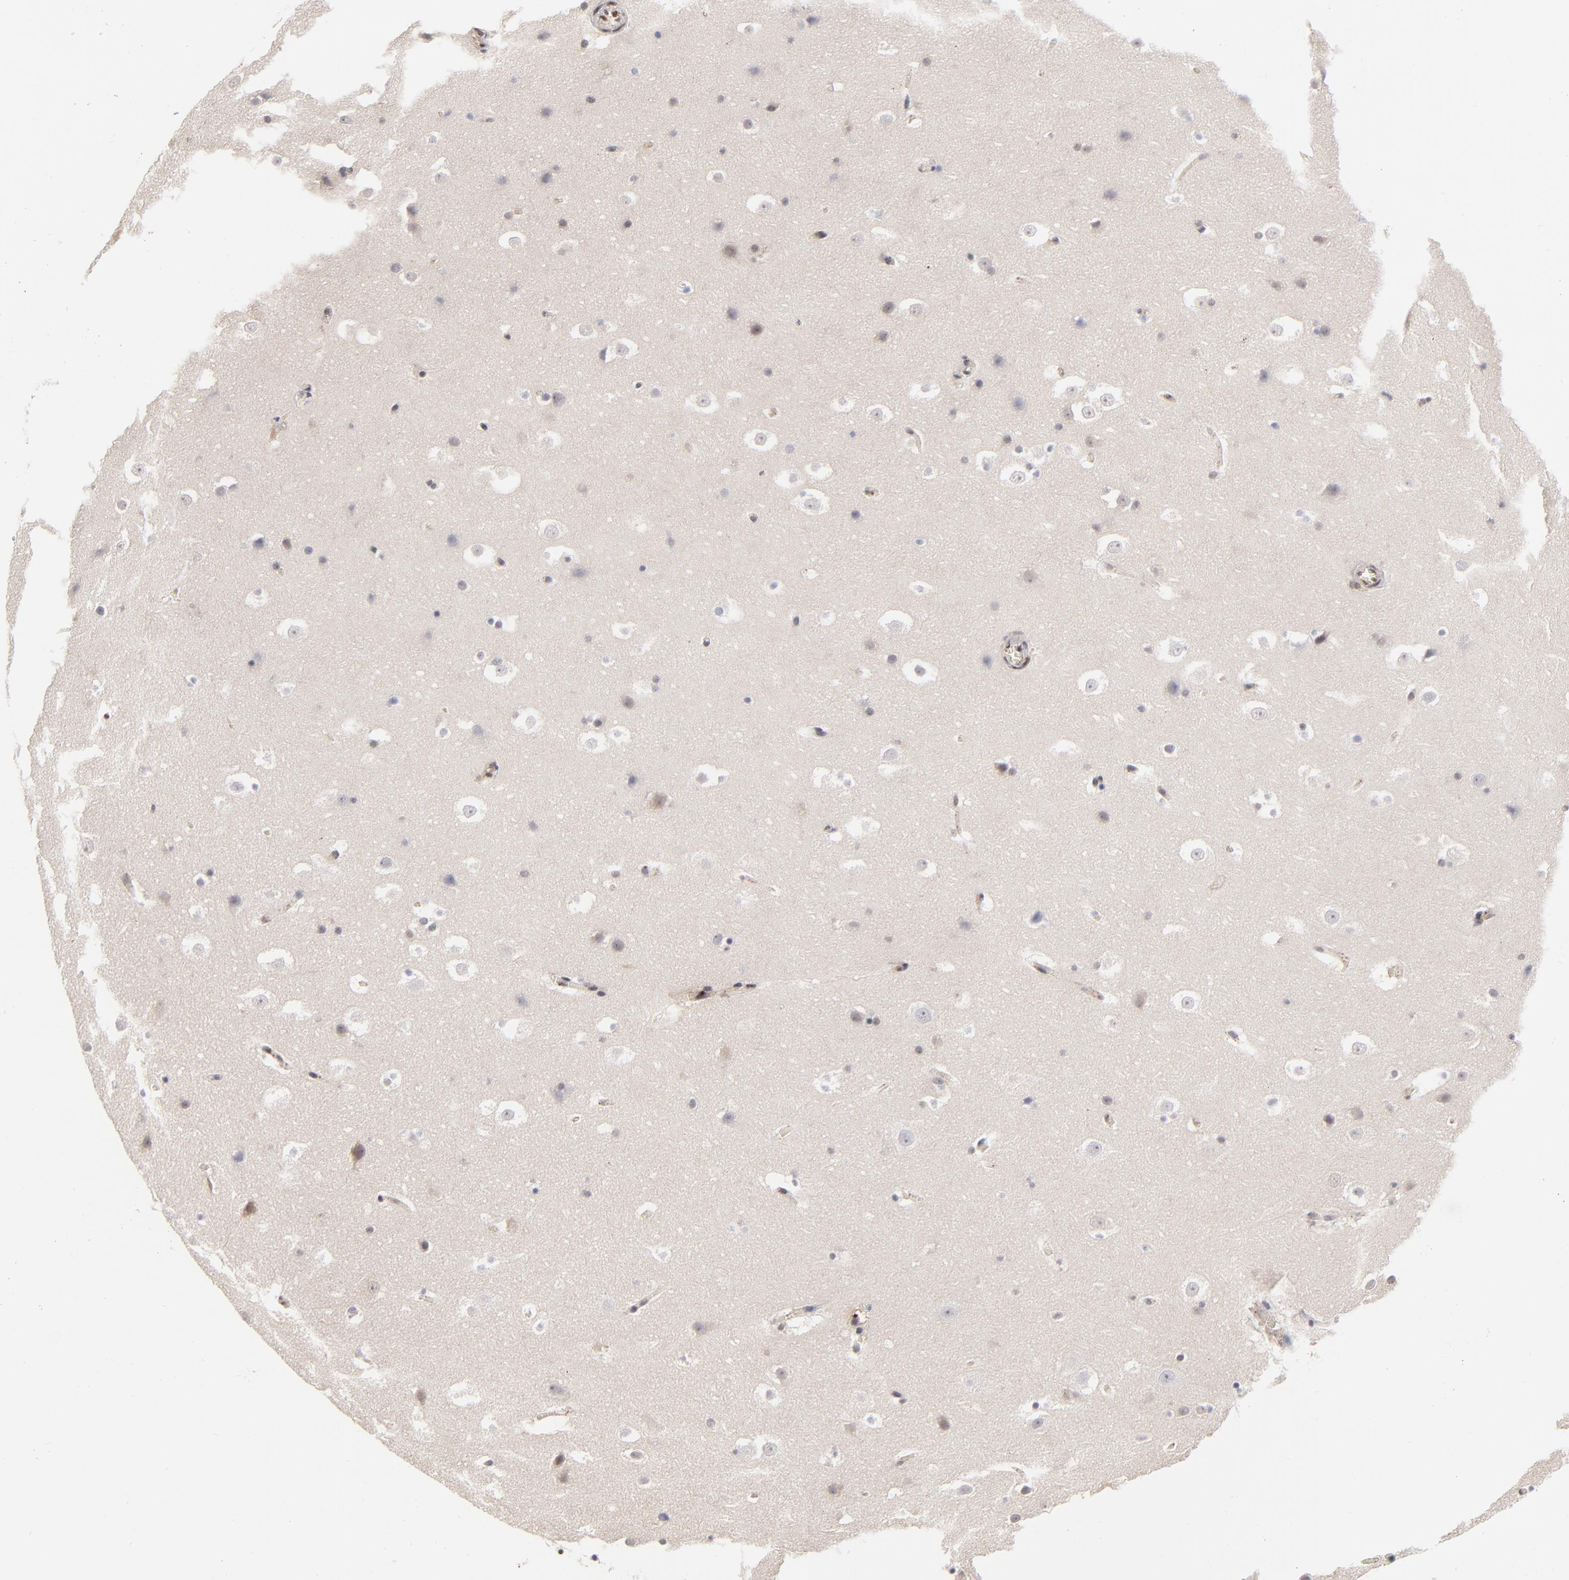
{"staining": {"intensity": "weak", "quantity": "<25%", "location": "nuclear"}, "tissue": "hippocampus", "cell_type": "Glial cells", "image_type": "normal", "snomed": [{"axis": "morphology", "description": "Normal tissue, NOS"}, {"axis": "topography", "description": "Hippocampus"}], "caption": "Protein analysis of unremarkable hippocampus shows no significant expression in glial cells. (Brightfield microscopy of DAB (3,3'-diaminobenzidine) IHC at high magnification).", "gene": "GABPA", "patient": {"sex": "male", "age": 45}}